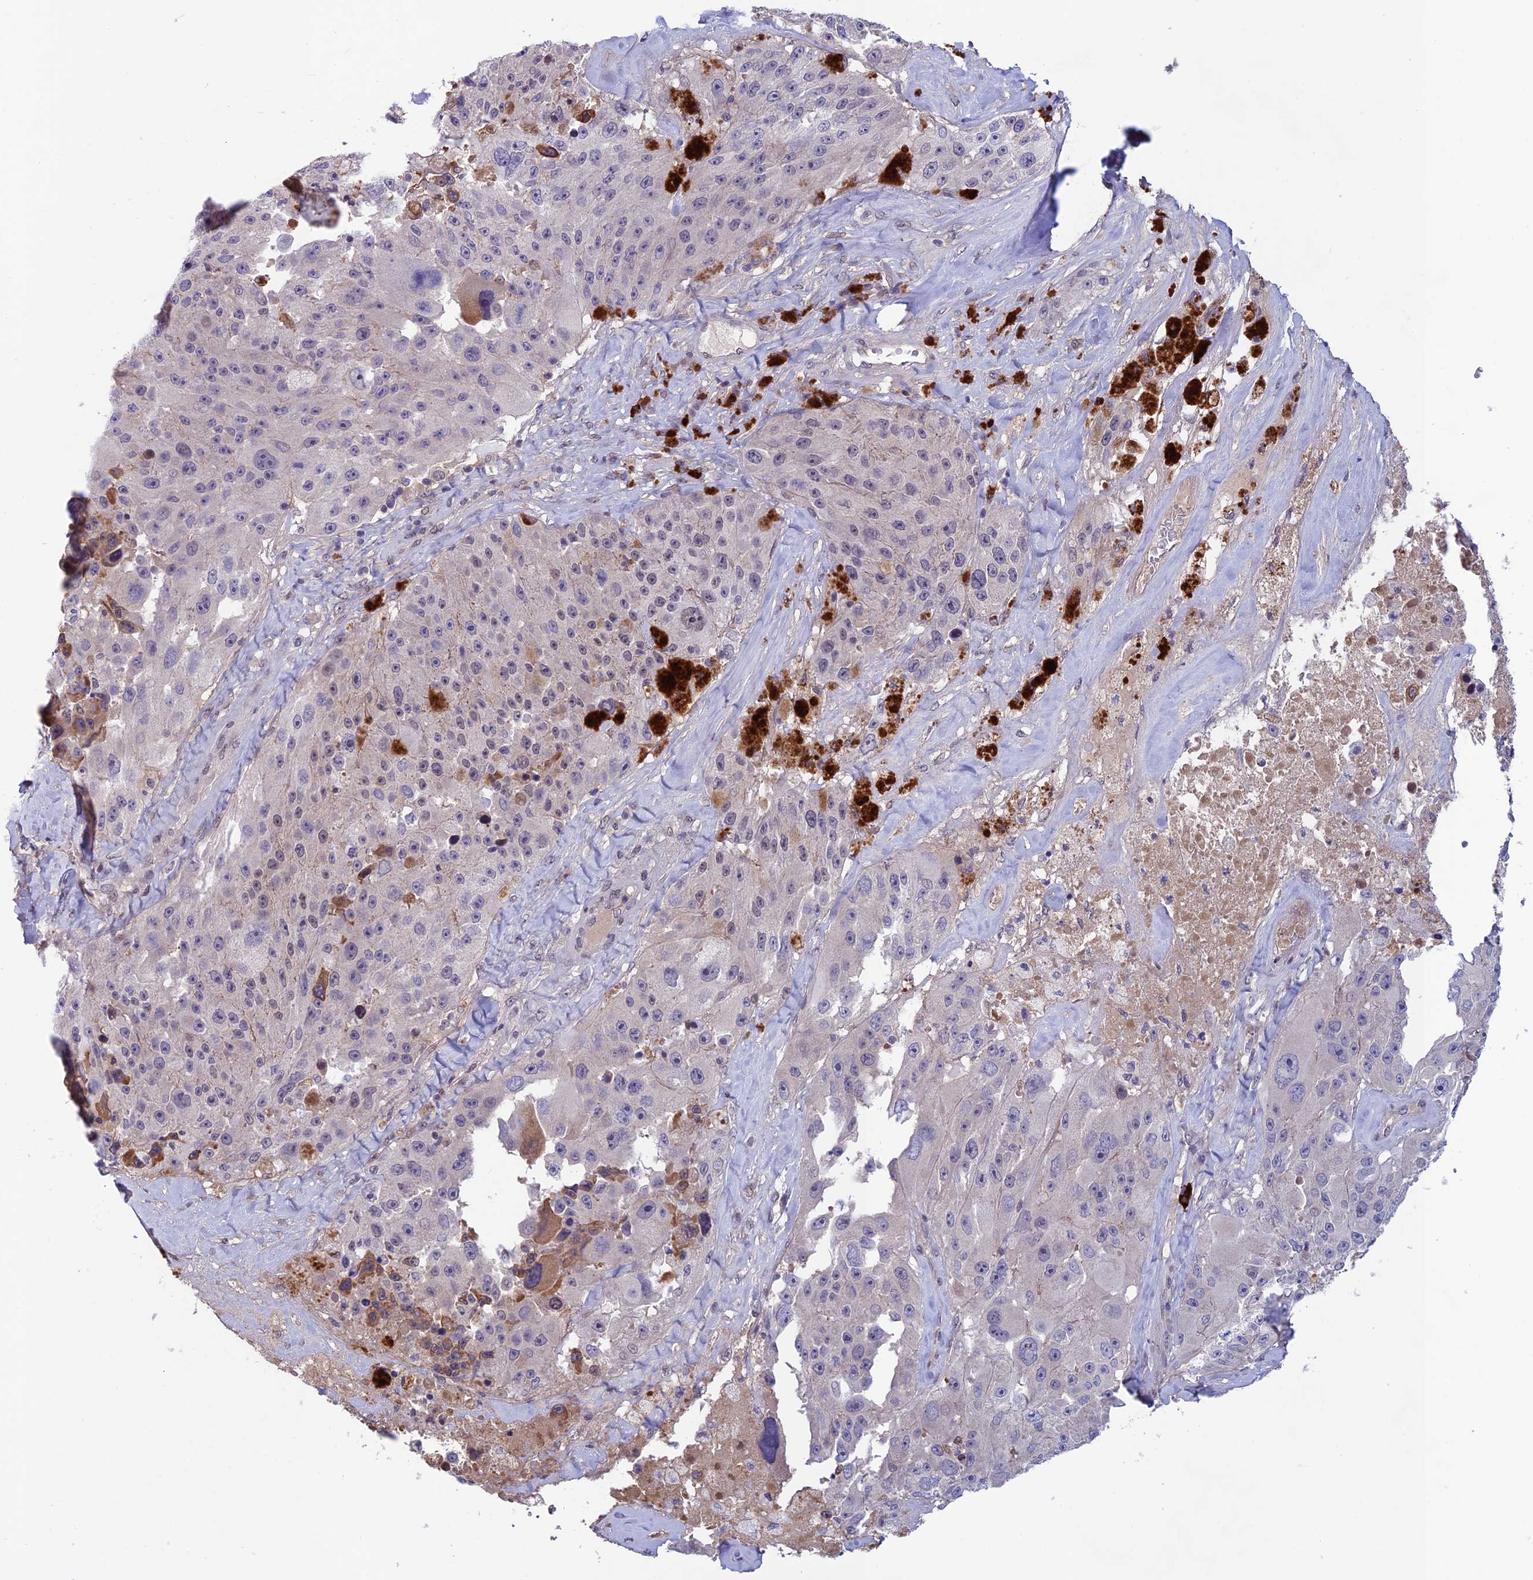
{"staining": {"intensity": "negative", "quantity": "none", "location": "none"}, "tissue": "melanoma", "cell_type": "Tumor cells", "image_type": "cancer", "snomed": [{"axis": "morphology", "description": "Malignant melanoma, Metastatic site"}, {"axis": "topography", "description": "Lymph node"}], "caption": "A histopathology image of human melanoma is negative for staining in tumor cells.", "gene": "FKBPL", "patient": {"sex": "male", "age": 62}}